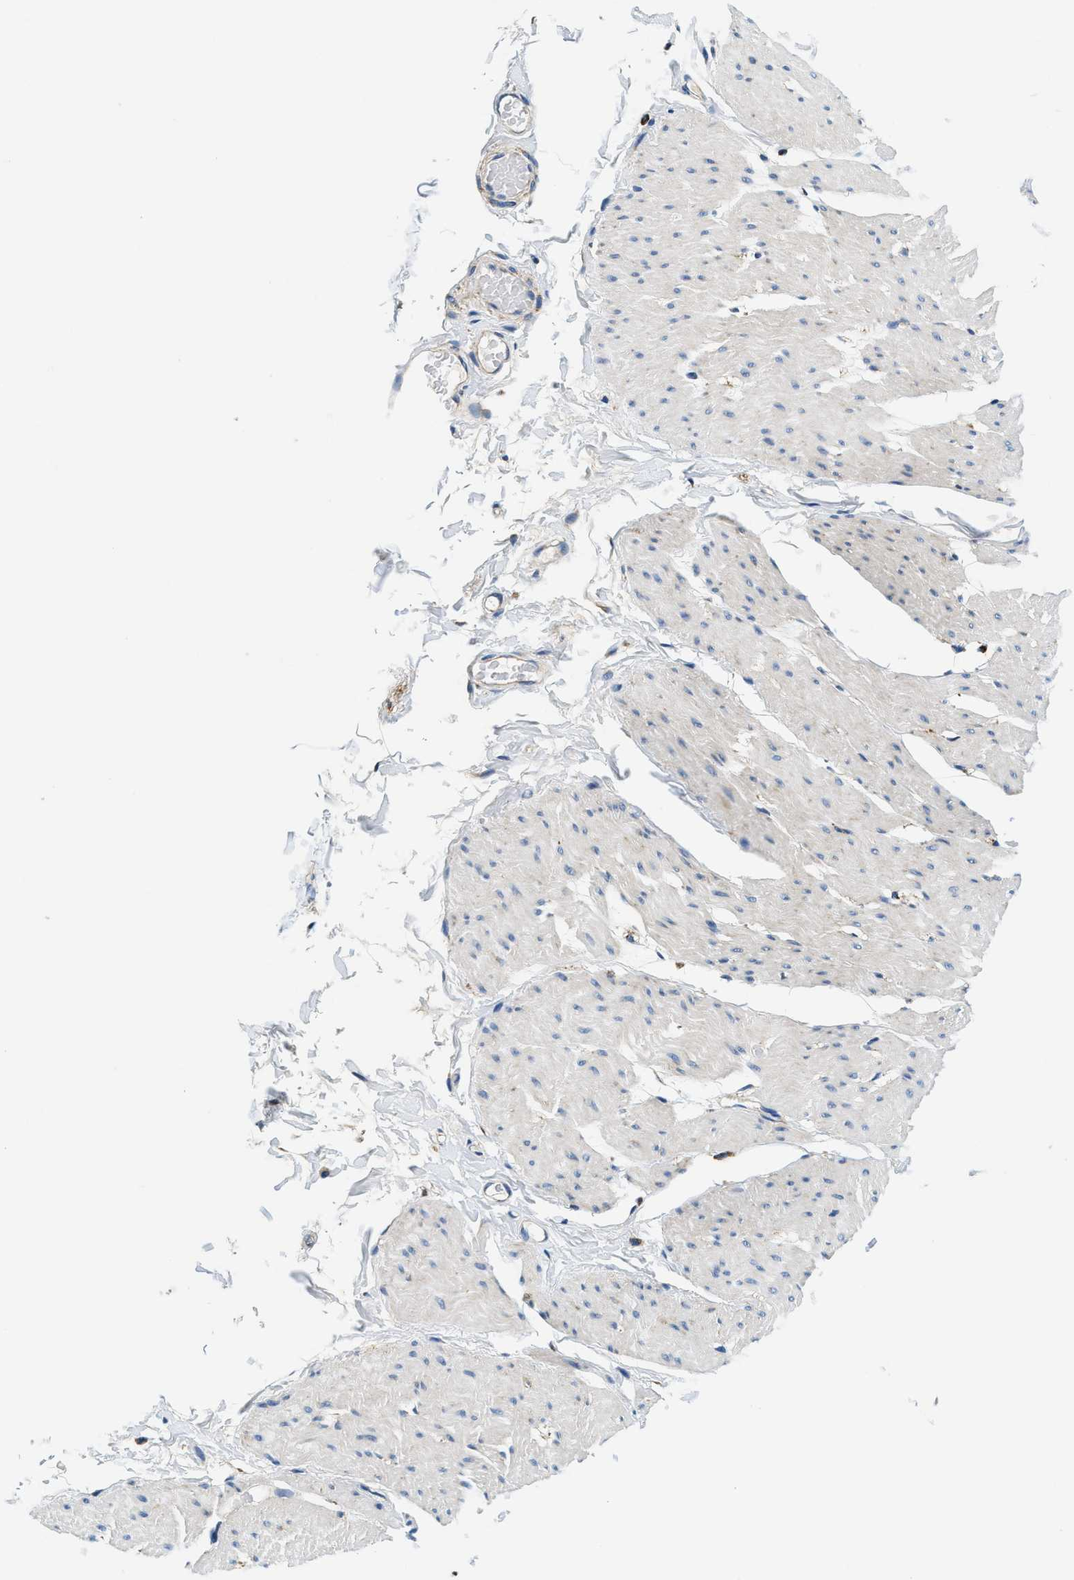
{"staining": {"intensity": "weak", "quantity": "<25%", "location": "cytoplasmic/membranous"}, "tissue": "smooth muscle", "cell_type": "Smooth muscle cells", "image_type": "normal", "snomed": [{"axis": "morphology", "description": "Normal tissue, NOS"}, {"axis": "topography", "description": "Smooth muscle"}, {"axis": "topography", "description": "Colon"}], "caption": "Protein analysis of benign smooth muscle reveals no significant staining in smooth muscle cells.", "gene": "SAMD4B", "patient": {"sex": "male", "age": 67}}